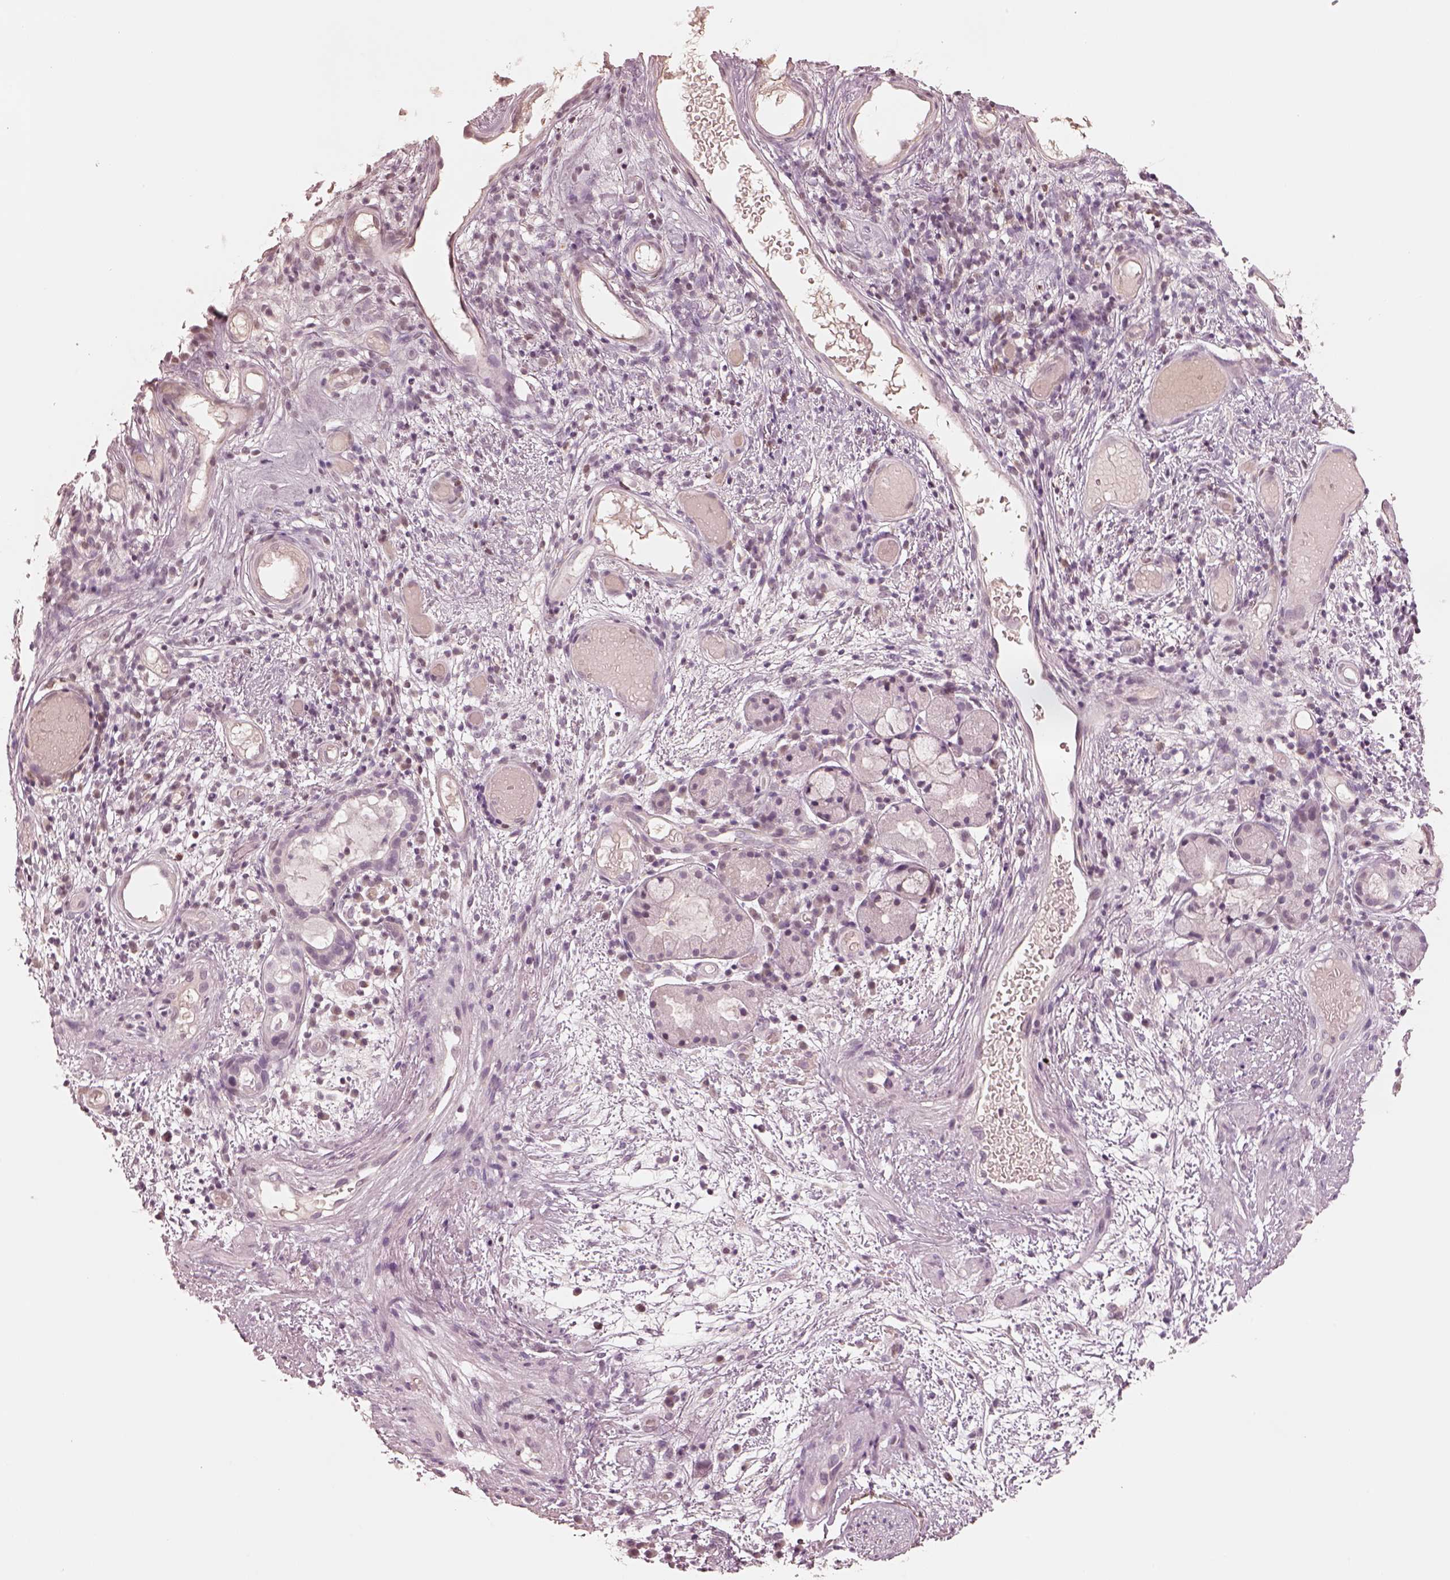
{"staining": {"intensity": "negative", "quantity": "none", "location": "none"}, "tissue": "nasopharynx", "cell_type": "Respiratory epithelial cells", "image_type": "normal", "snomed": [{"axis": "morphology", "description": "Normal tissue, NOS"}, {"axis": "morphology", "description": "Inflammation, NOS"}, {"axis": "topography", "description": "Nasopharynx"}], "caption": "Immunohistochemical staining of normal nasopharynx reveals no significant staining in respiratory epithelial cells.", "gene": "EGR4", "patient": {"sex": "male", "age": 54}}